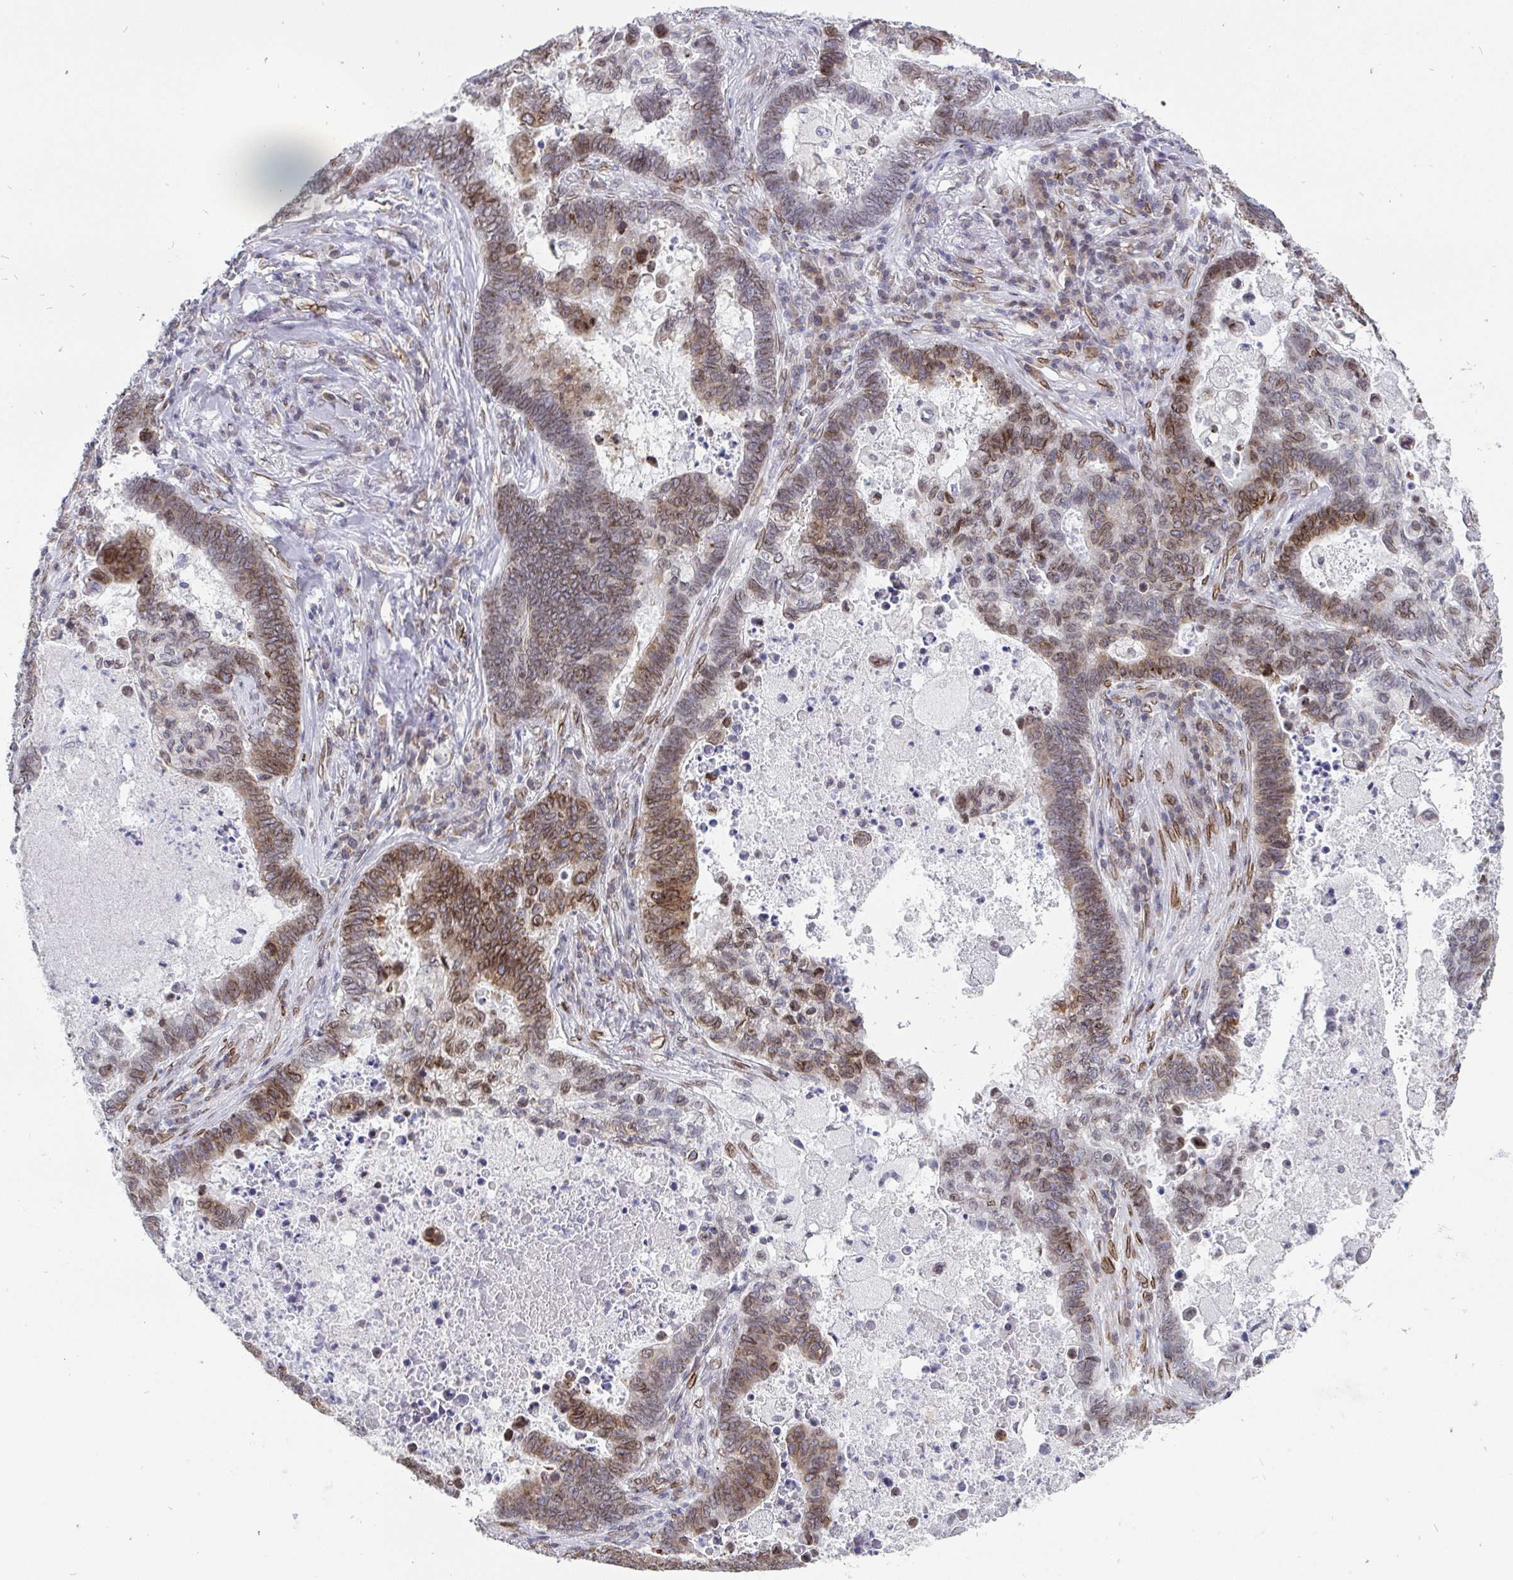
{"staining": {"intensity": "moderate", "quantity": "25%-75%", "location": "cytoplasmic/membranous,nuclear"}, "tissue": "lung cancer", "cell_type": "Tumor cells", "image_type": "cancer", "snomed": [{"axis": "morphology", "description": "Aneuploidy"}, {"axis": "morphology", "description": "Adenocarcinoma, NOS"}, {"axis": "morphology", "description": "Adenocarcinoma primary or metastatic"}, {"axis": "topography", "description": "Lung"}], "caption": "There is medium levels of moderate cytoplasmic/membranous and nuclear expression in tumor cells of lung cancer, as demonstrated by immunohistochemical staining (brown color).", "gene": "EMD", "patient": {"sex": "female", "age": 75}}